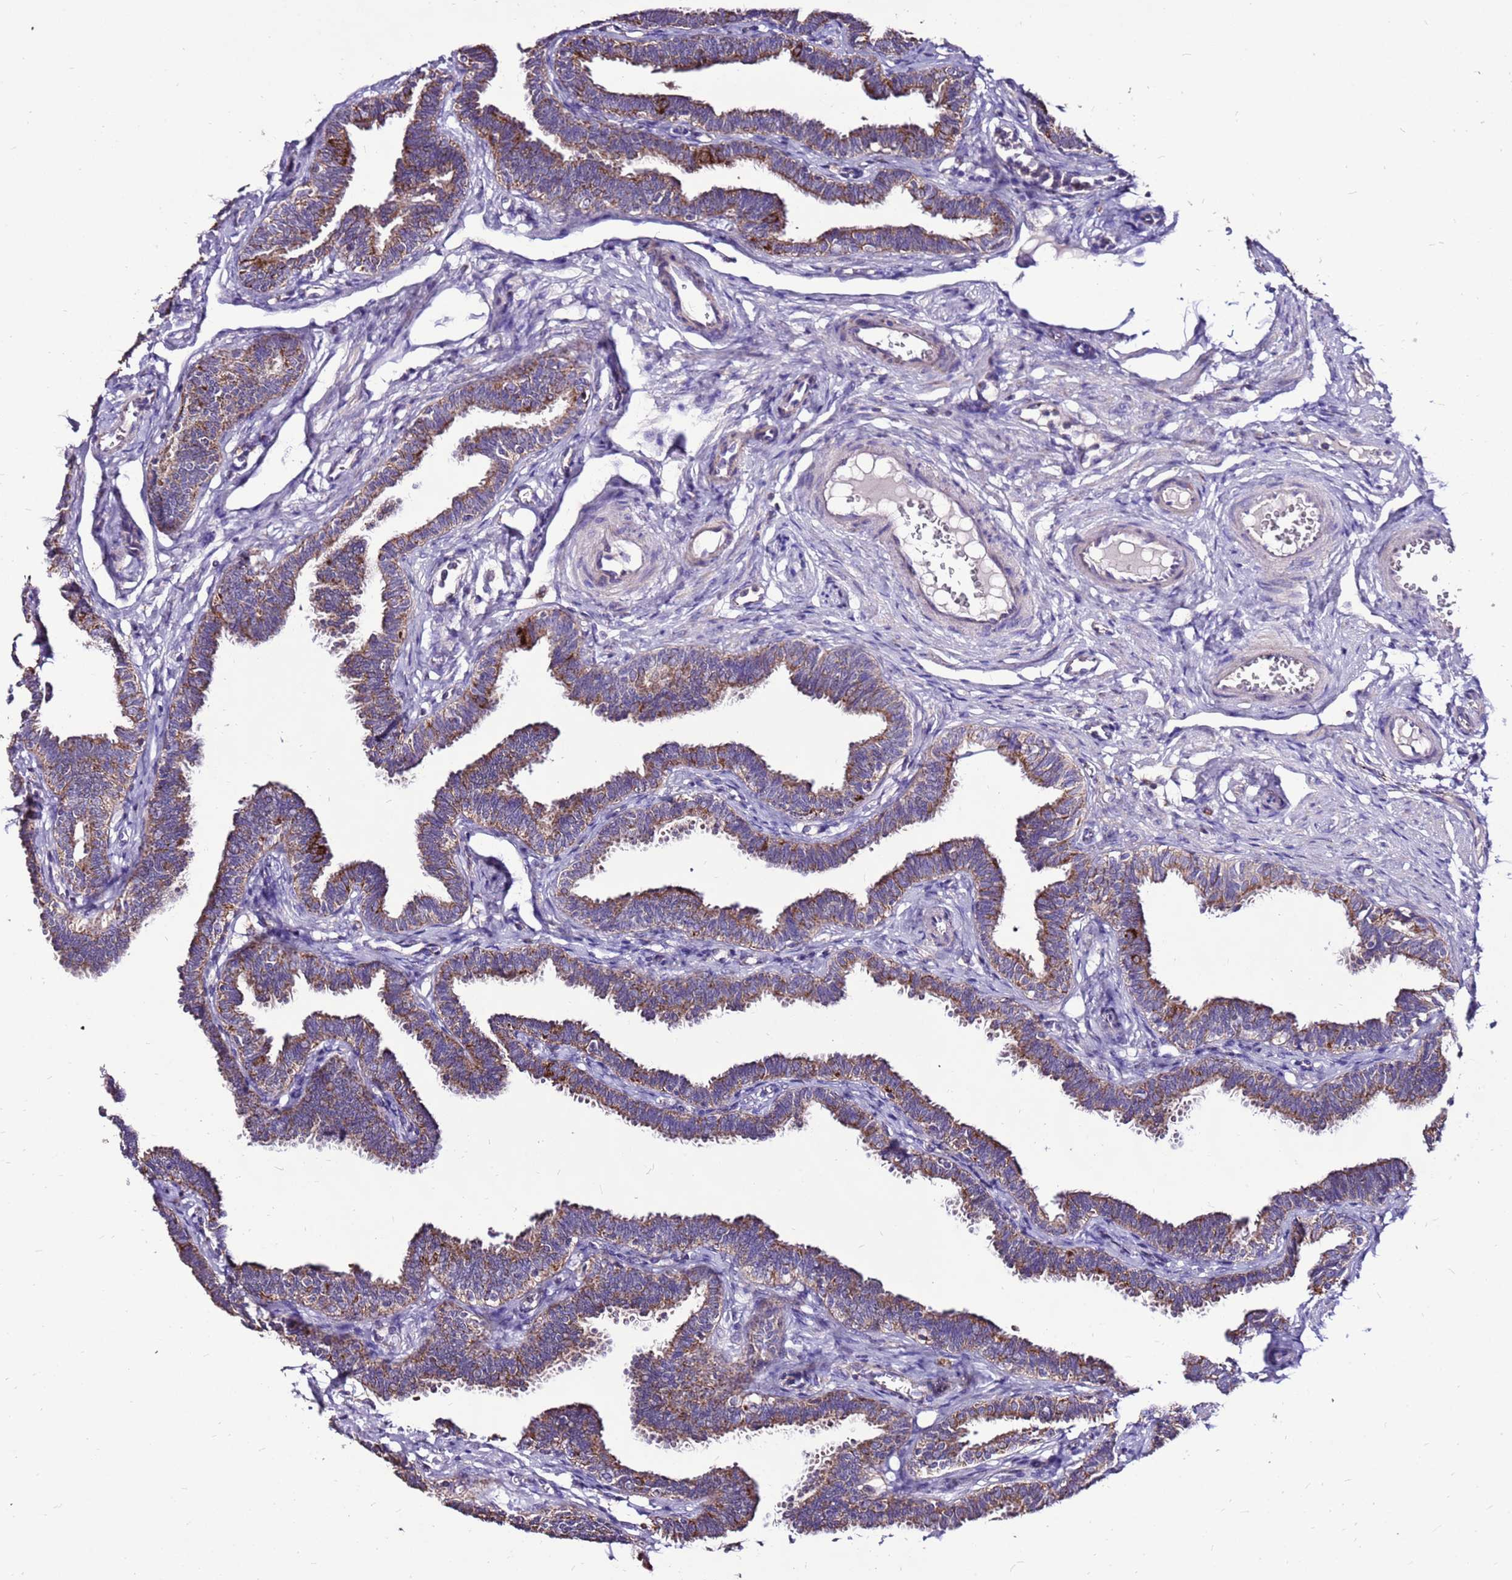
{"staining": {"intensity": "strong", "quantity": "25%-75%", "location": "cytoplasmic/membranous"}, "tissue": "fallopian tube", "cell_type": "Glandular cells", "image_type": "normal", "snomed": [{"axis": "morphology", "description": "Normal tissue, NOS"}, {"axis": "topography", "description": "Fallopian tube"}, {"axis": "topography", "description": "Ovary"}], "caption": "A high amount of strong cytoplasmic/membranous staining is identified in about 25%-75% of glandular cells in normal fallopian tube. The protein of interest is stained brown, and the nuclei are stained in blue (DAB IHC with brightfield microscopy, high magnification).", "gene": "SPSB3", "patient": {"sex": "female", "age": 23}}